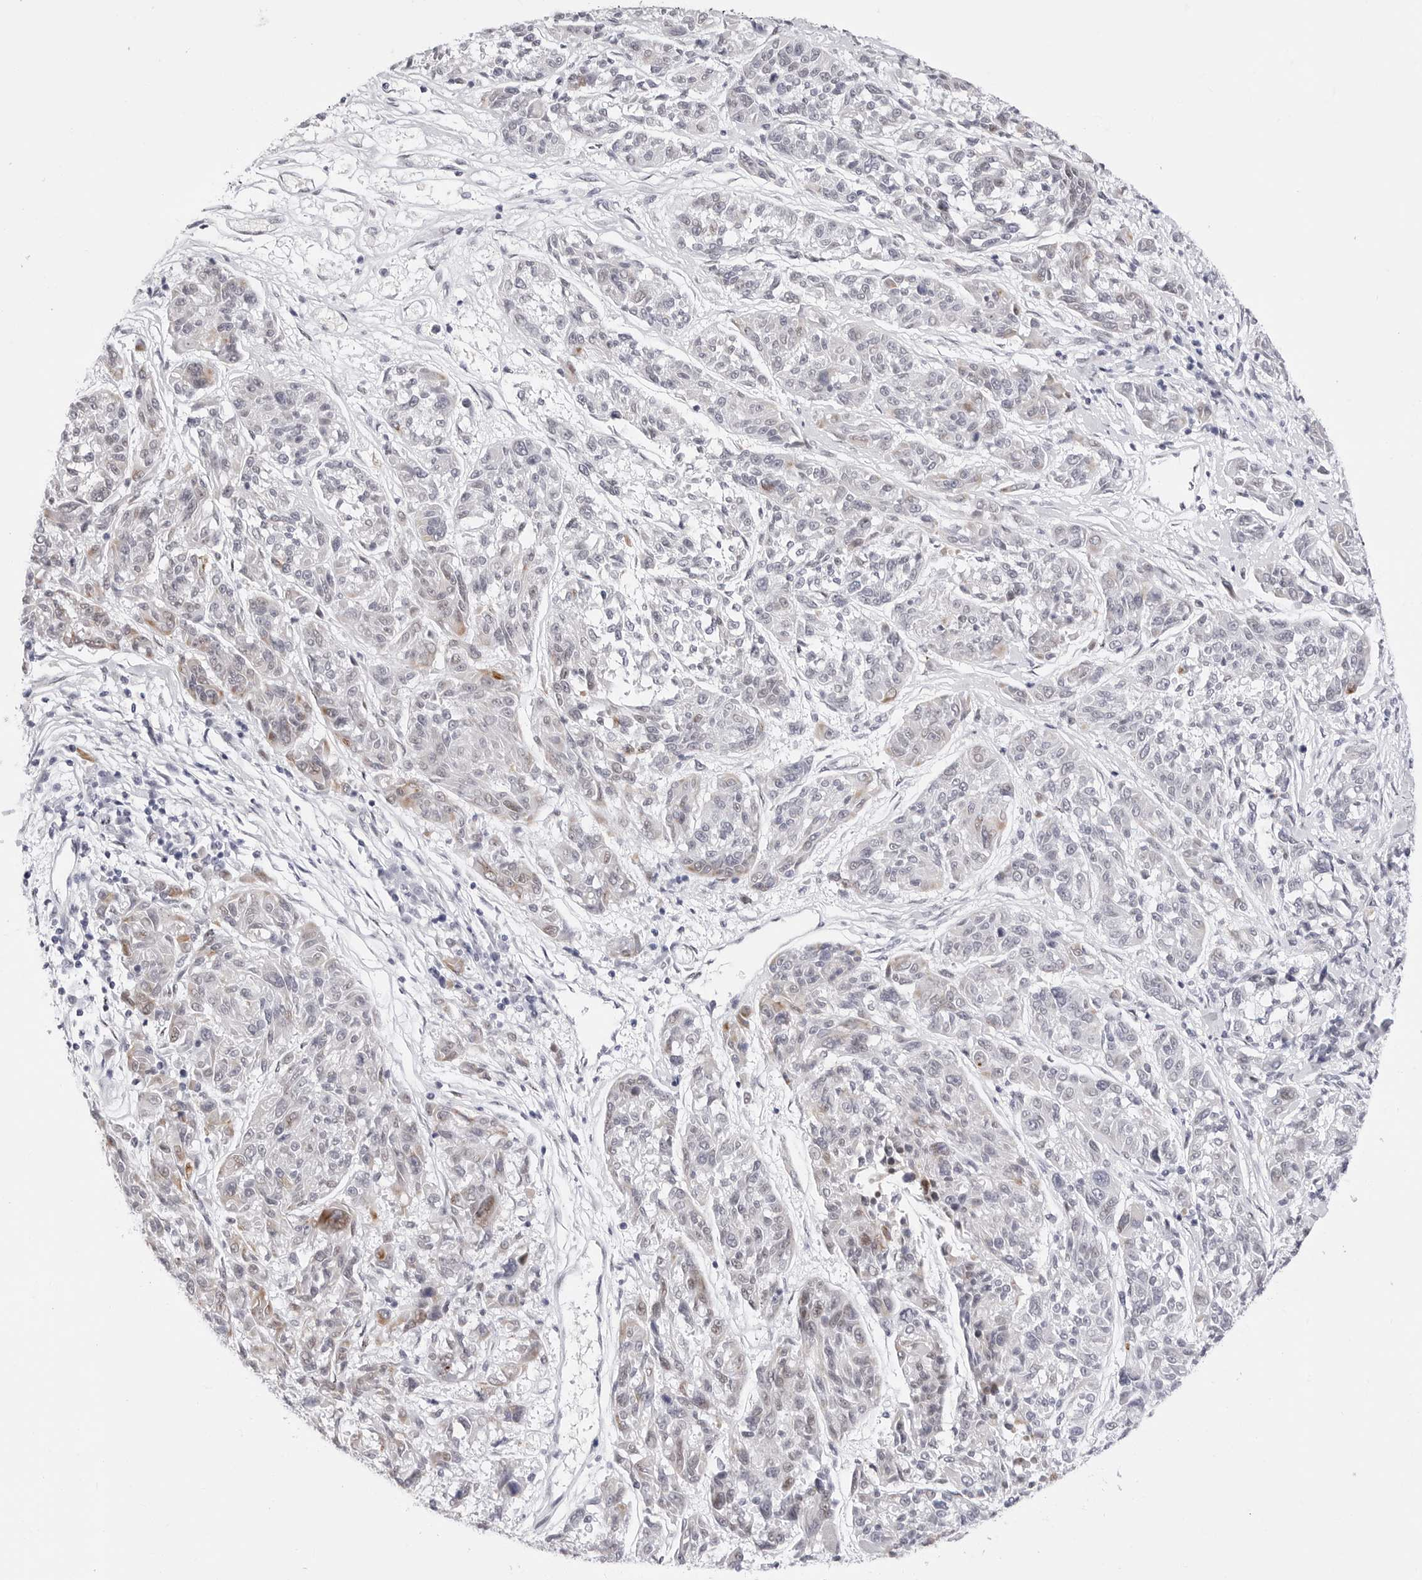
{"staining": {"intensity": "weak", "quantity": "<25%", "location": "cytoplasmic/membranous"}, "tissue": "melanoma", "cell_type": "Tumor cells", "image_type": "cancer", "snomed": [{"axis": "morphology", "description": "Malignant melanoma, NOS"}, {"axis": "topography", "description": "Skin"}], "caption": "There is no significant positivity in tumor cells of melanoma.", "gene": "TSSK1B", "patient": {"sex": "male", "age": 53}}